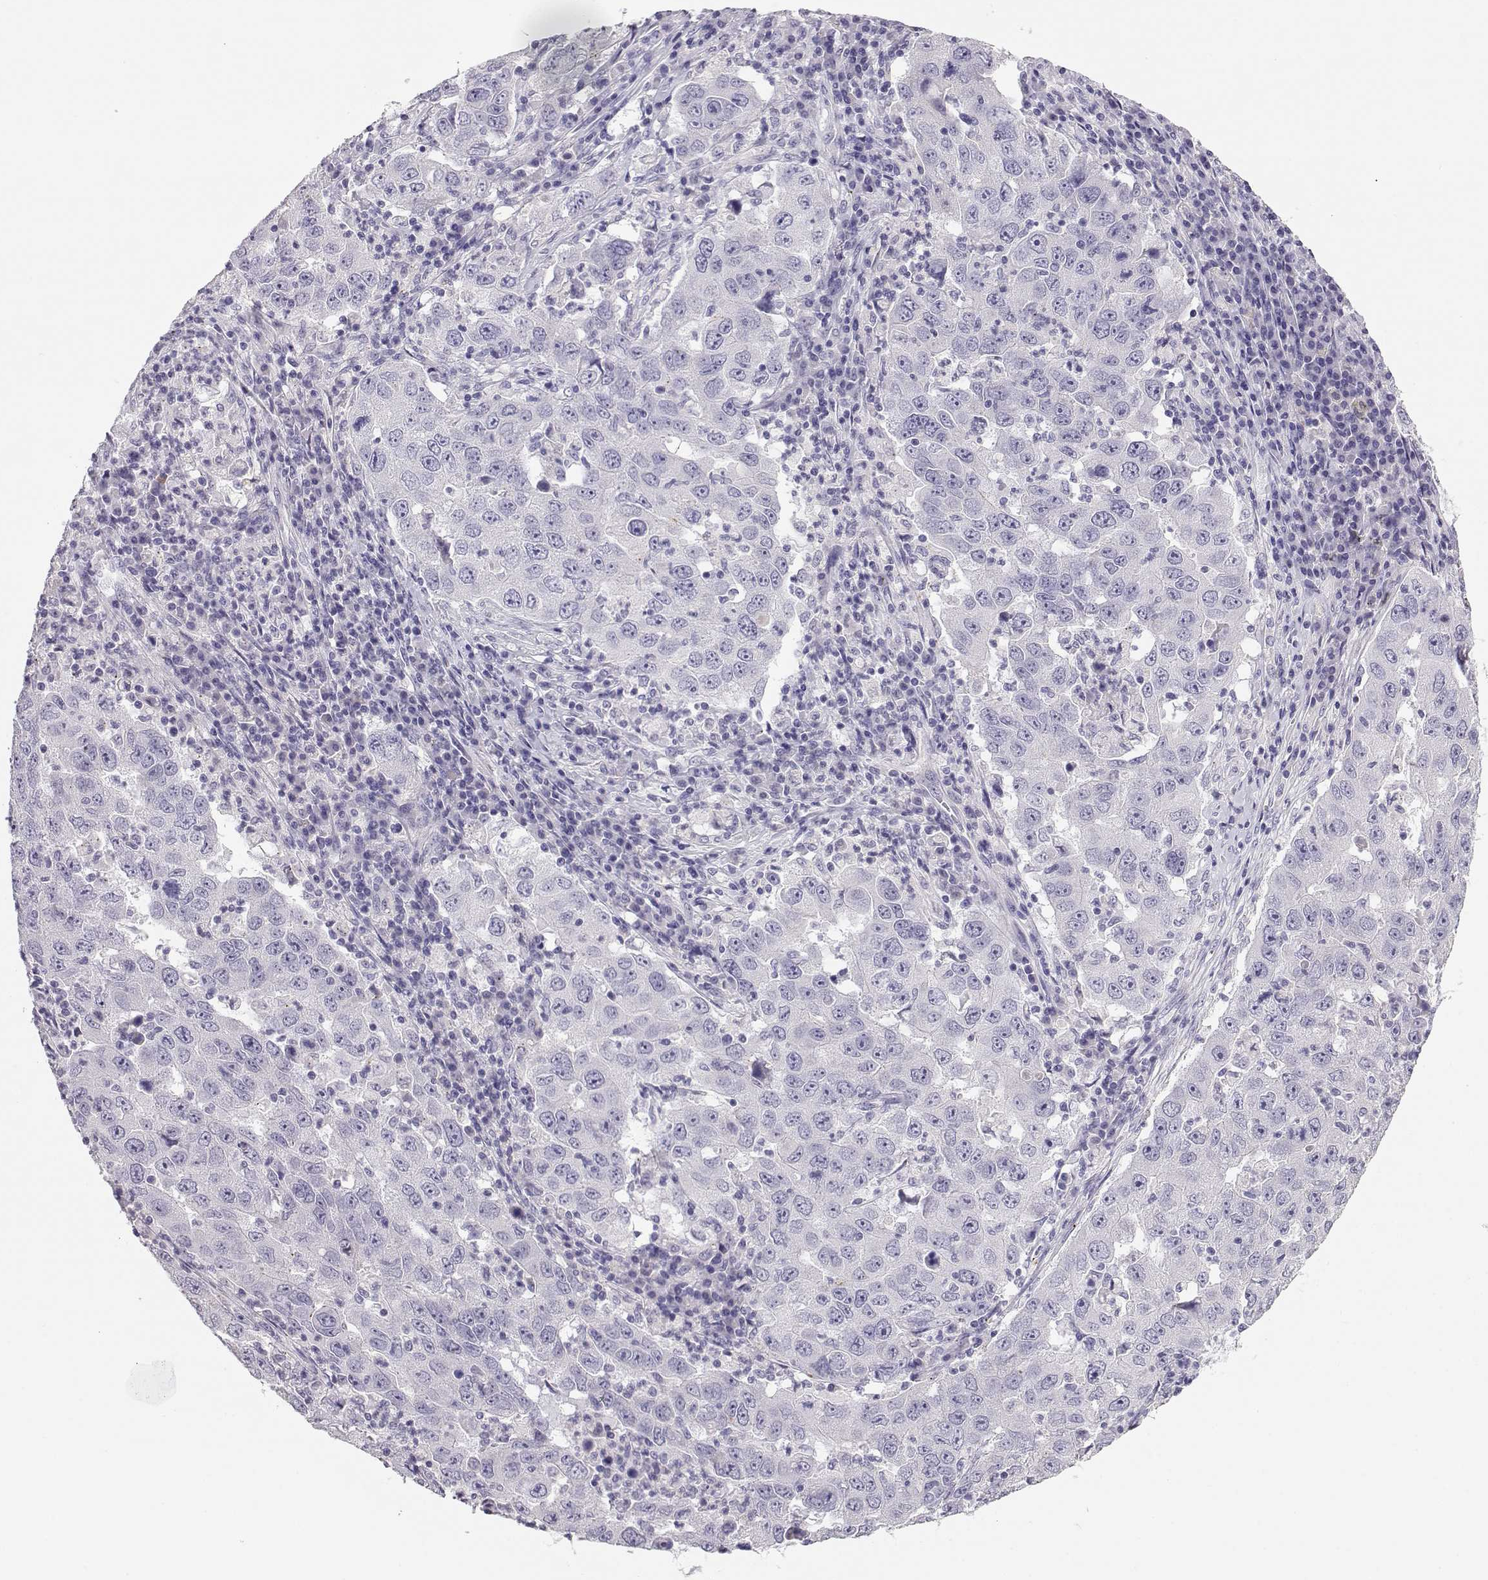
{"staining": {"intensity": "negative", "quantity": "none", "location": "none"}, "tissue": "lung cancer", "cell_type": "Tumor cells", "image_type": "cancer", "snomed": [{"axis": "morphology", "description": "Adenocarcinoma, NOS"}, {"axis": "topography", "description": "Lung"}], "caption": "Histopathology image shows no significant protein positivity in tumor cells of lung adenocarcinoma.", "gene": "ENDOU", "patient": {"sex": "male", "age": 73}}